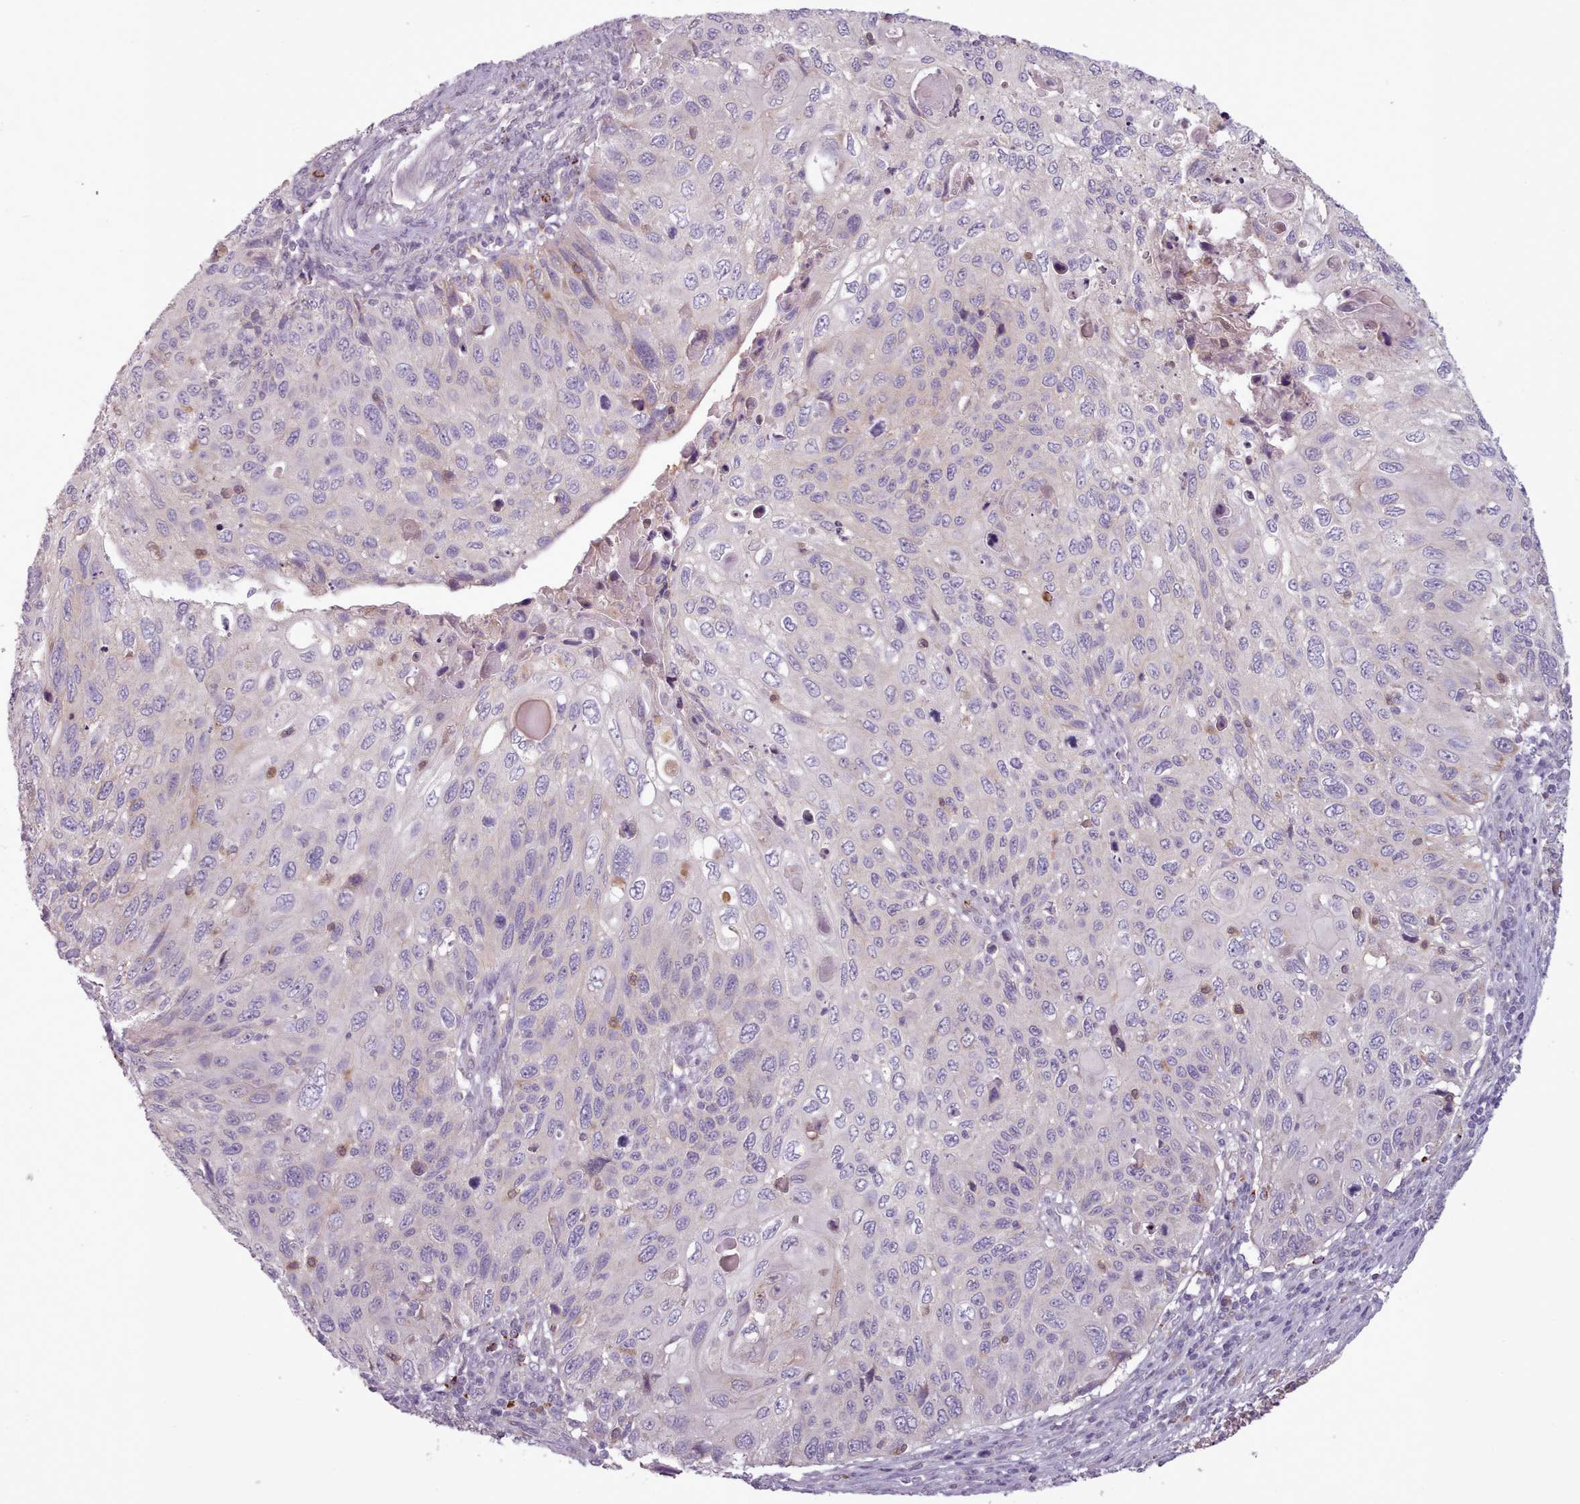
{"staining": {"intensity": "negative", "quantity": "none", "location": "none"}, "tissue": "cervical cancer", "cell_type": "Tumor cells", "image_type": "cancer", "snomed": [{"axis": "morphology", "description": "Squamous cell carcinoma, NOS"}, {"axis": "topography", "description": "Cervix"}], "caption": "This is an immunohistochemistry (IHC) micrograph of human squamous cell carcinoma (cervical). There is no expression in tumor cells.", "gene": "LAPTM5", "patient": {"sex": "female", "age": 70}}